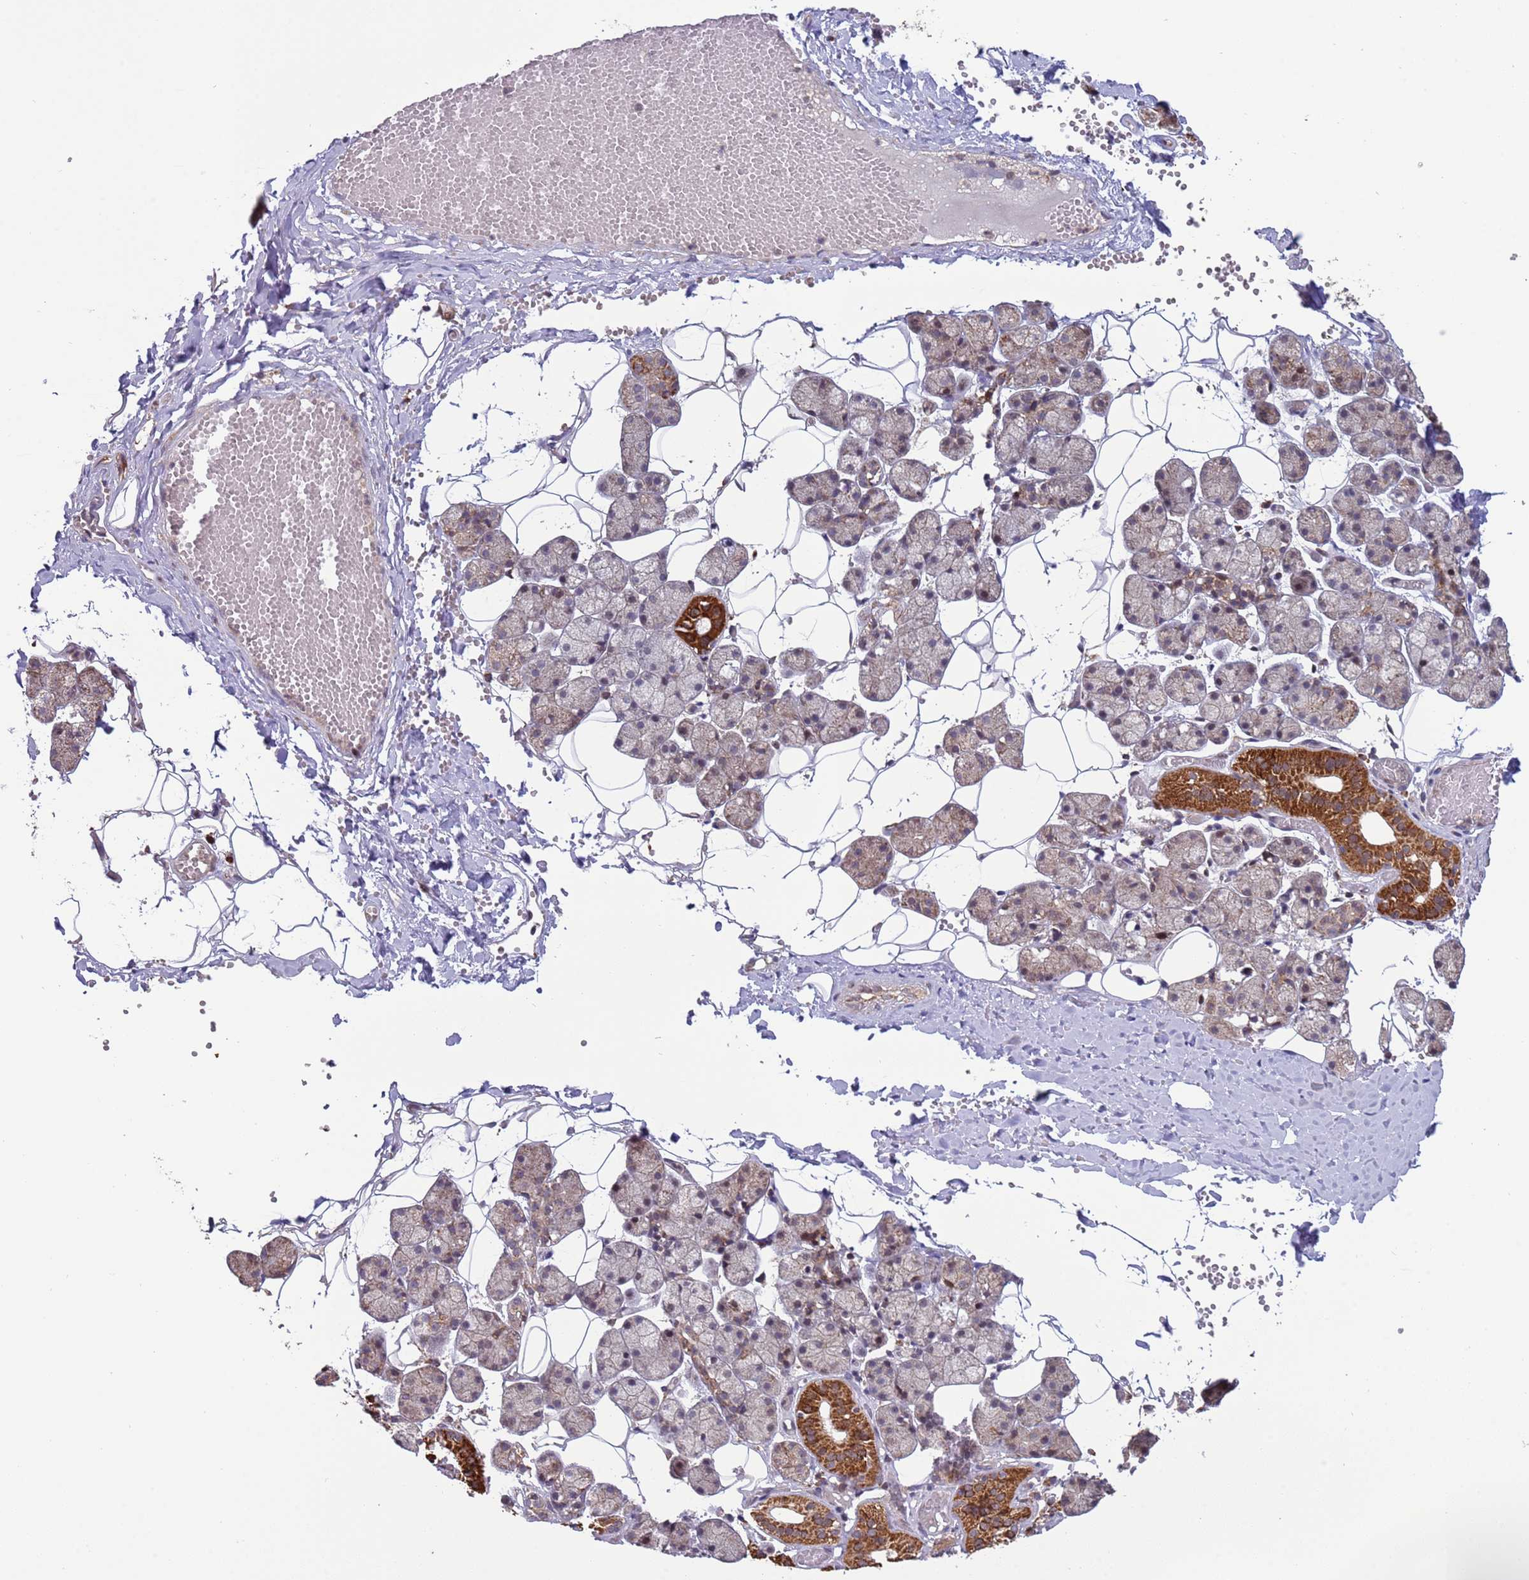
{"staining": {"intensity": "strong", "quantity": "<25%", "location": "cytoplasmic/membranous"}, "tissue": "salivary gland", "cell_type": "Glandular cells", "image_type": "normal", "snomed": [{"axis": "morphology", "description": "Normal tissue, NOS"}, {"axis": "topography", "description": "Salivary gland"}], "caption": "Strong cytoplasmic/membranous staining for a protein is appreciated in approximately <25% of glandular cells of benign salivary gland using immunohistochemistry.", "gene": "RCOR2", "patient": {"sex": "female", "age": 33}}